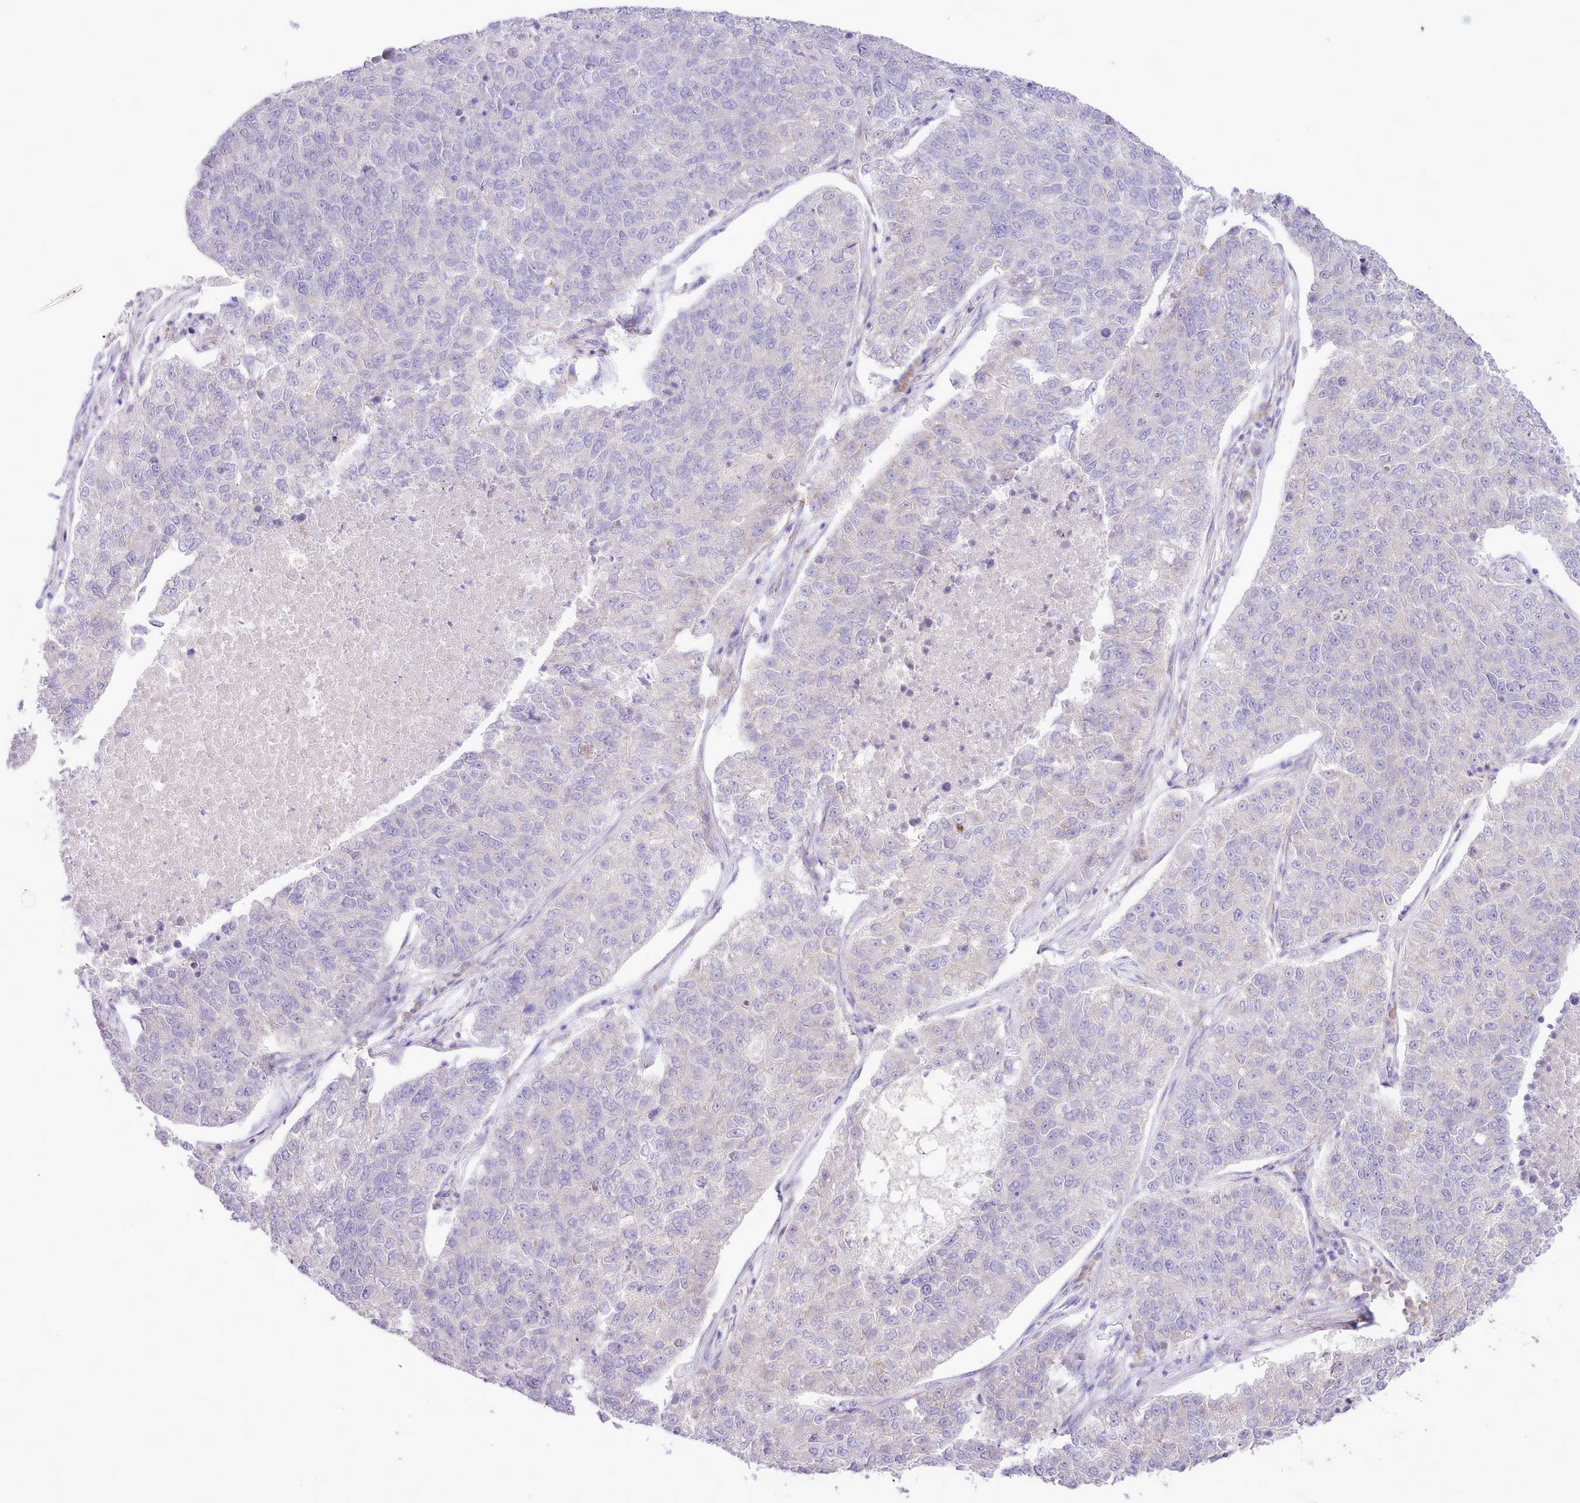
{"staining": {"intensity": "negative", "quantity": "none", "location": "none"}, "tissue": "lung cancer", "cell_type": "Tumor cells", "image_type": "cancer", "snomed": [{"axis": "morphology", "description": "Adenocarcinoma, NOS"}, {"axis": "topography", "description": "Lung"}], "caption": "Immunohistochemistry (IHC) of human lung adenocarcinoma reveals no staining in tumor cells.", "gene": "CCL1", "patient": {"sex": "male", "age": 49}}